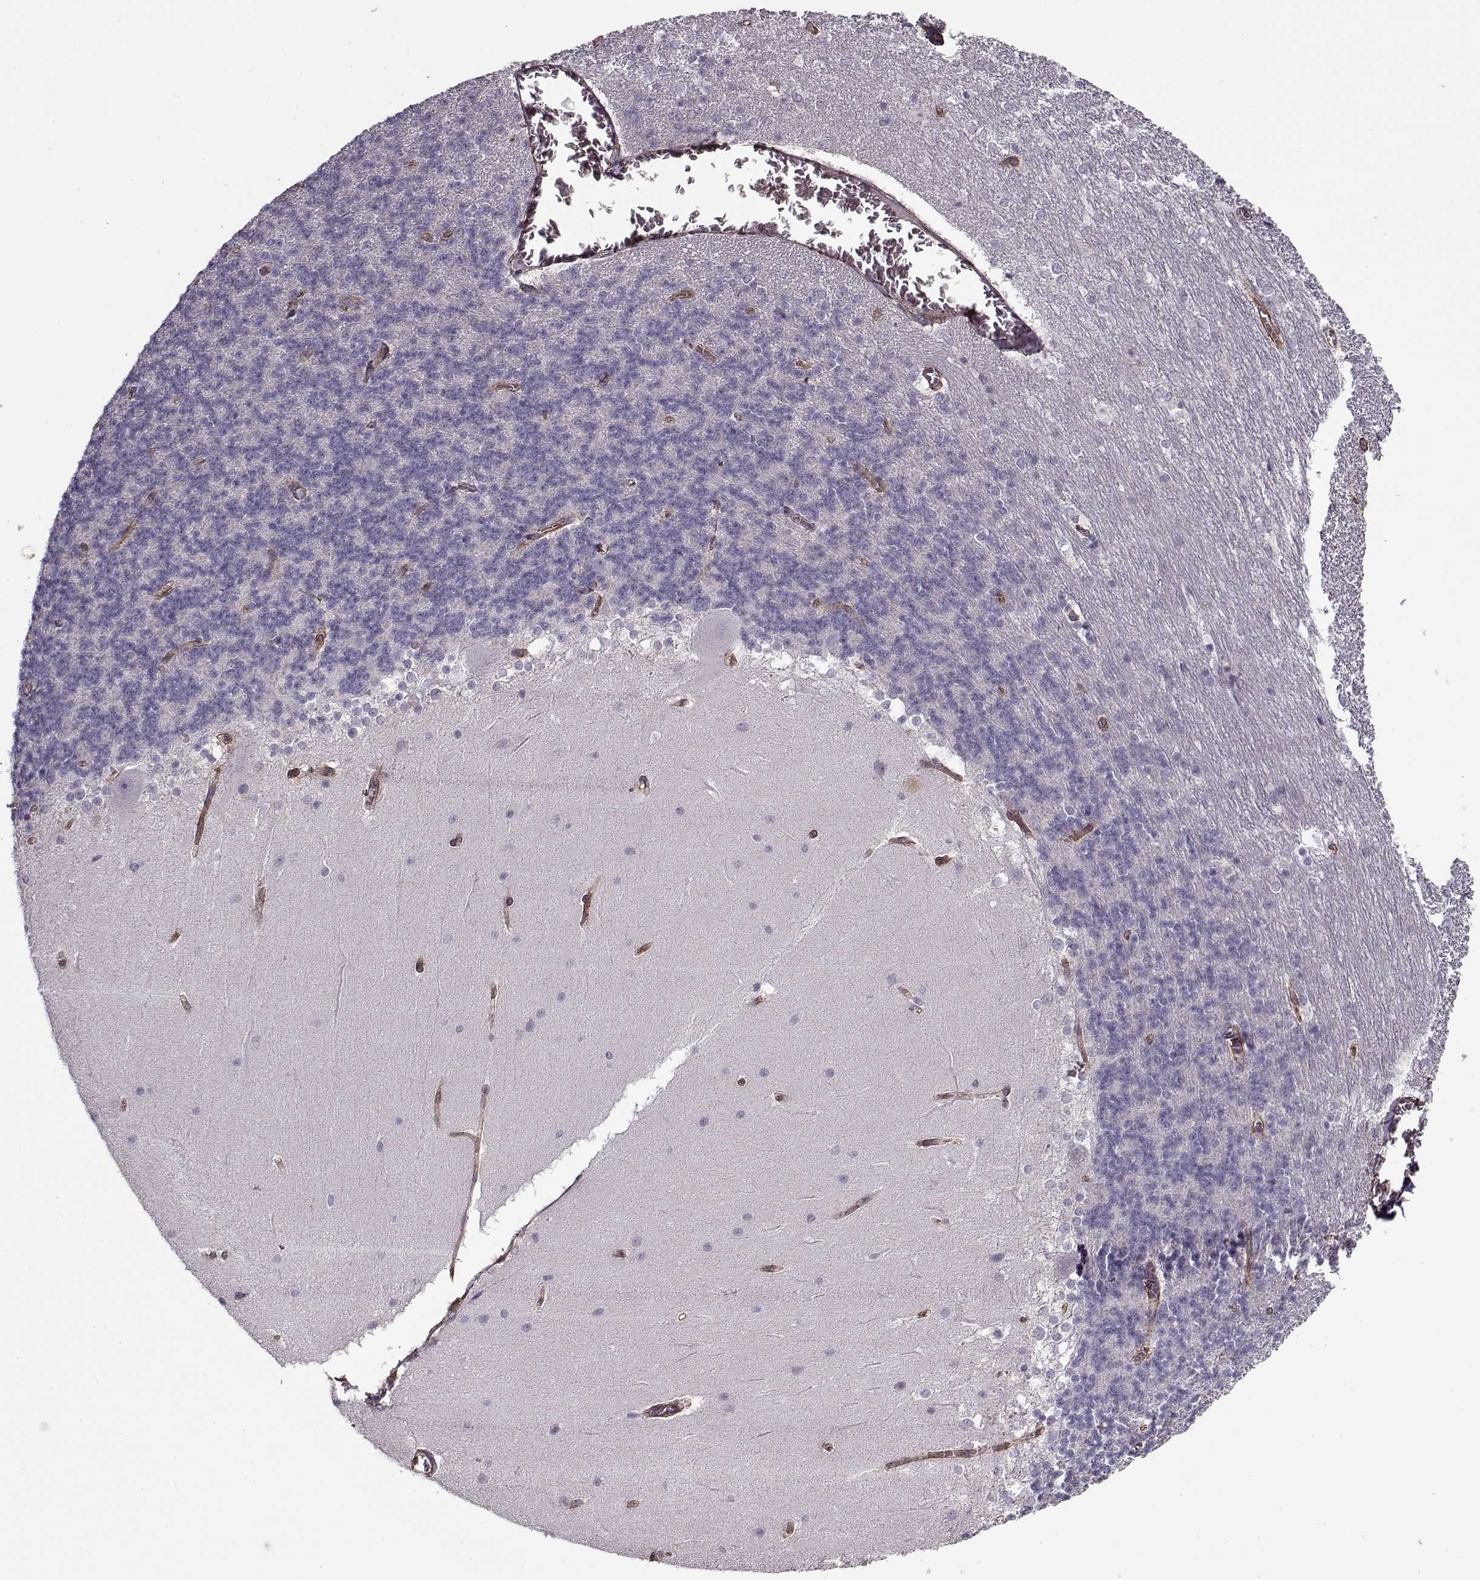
{"staining": {"intensity": "negative", "quantity": "none", "location": "none"}, "tissue": "cerebellum", "cell_type": "Cells in granular layer", "image_type": "normal", "snomed": [{"axis": "morphology", "description": "Normal tissue, NOS"}, {"axis": "topography", "description": "Cerebellum"}], "caption": "Benign cerebellum was stained to show a protein in brown. There is no significant positivity in cells in granular layer. The staining was performed using DAB (3,3'-diaminobenzidine) to visualize the protein expression in brown, while the nuclei were stained in blue with hematoxylin (Magnification: 20x).", "gene": "LAMB2", "patient": {"sex": "female", "age": 19}}